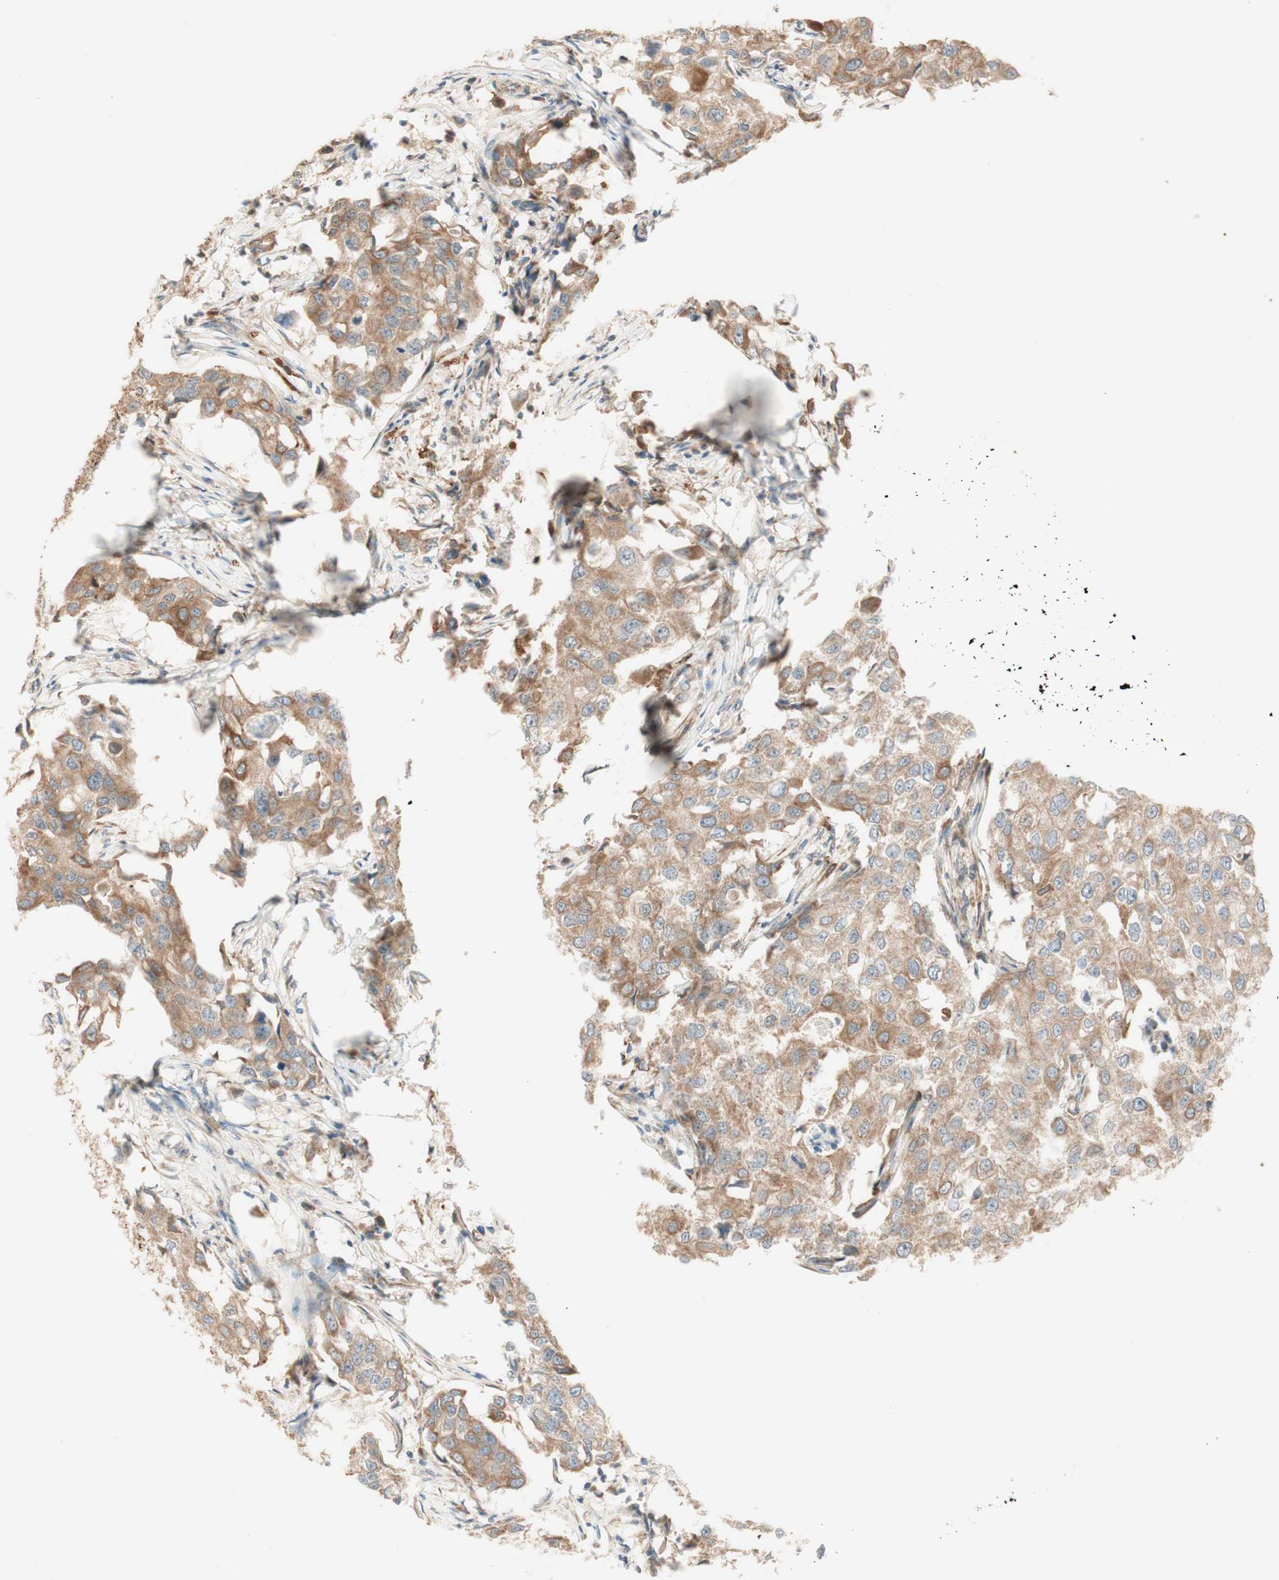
{"staining": {"intensity": "moderate", "quantity": ">75%", "location": "cytoplasmic/membranous"}, "tissue": "breast cancer", "cell_type": "Tumor cells", "image_type": "cancer", "snomed": [{"axis": "morphology", "description": "Duct carcinoma"}, {"axis": "topography", "description": "Breast"}], "caption": "Moderate cytoplasmic/membranous staining is seen in approximately >75% of tumor cells in infiltrating ductal carcinoma (breast).", "gene": "CLCN2", "patient": {"sex": "female", "age": 27}}